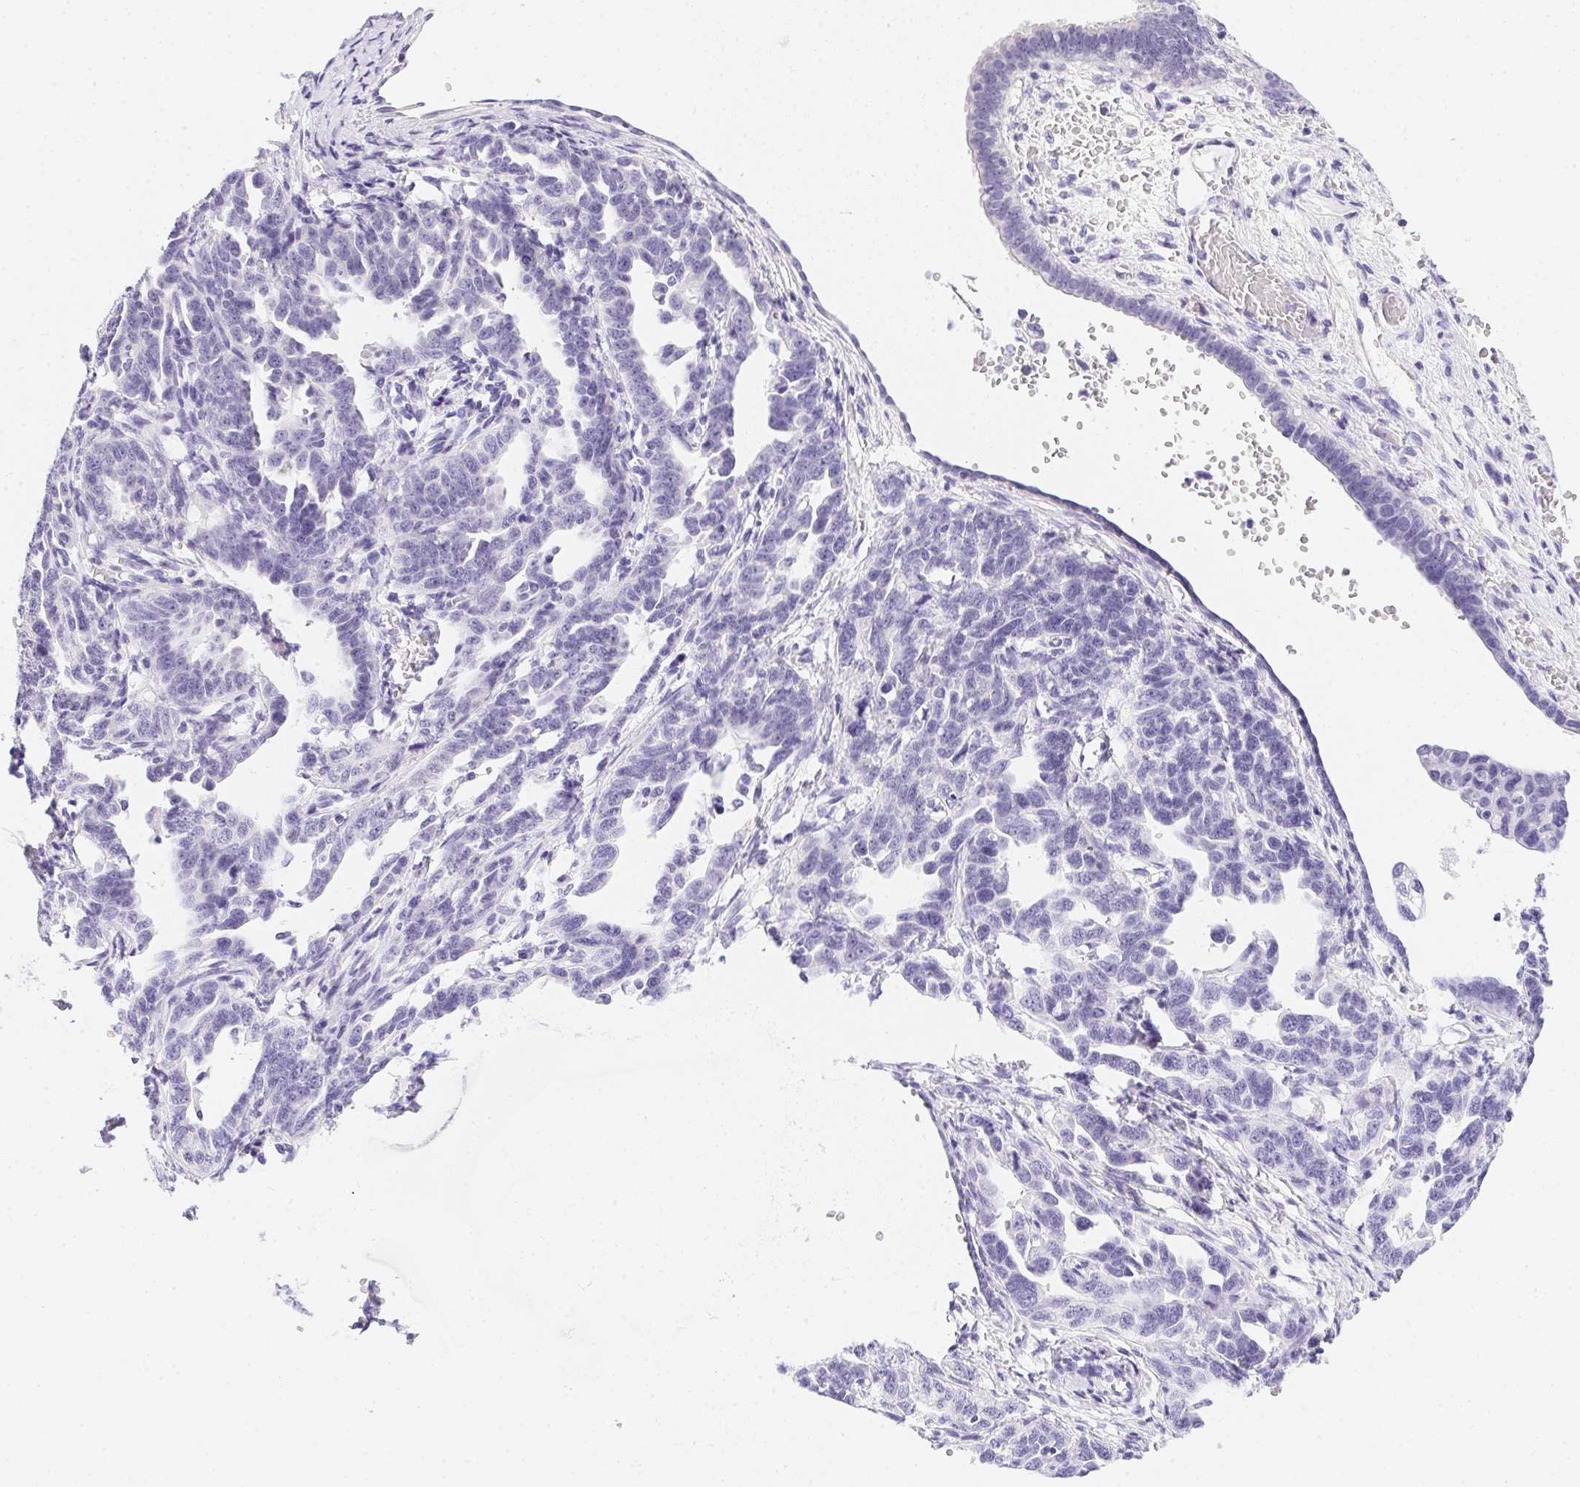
{"staining": {"intensity": "negative", "quantity": "none", "location": "none"}, "tissue": "ovarian cancer", "cell_type": "Tumor cells", "image_type": "cancer", "snomed": [{"axis": "morphology", "description": "Cystadenocarcinoma, serous, NOS"}, {"axis": "topography", "description": "Ovary"}], "caption": "DAB (3,3'-diaminobenzidine) immunohistochemical staining of serous cystadenocarcinoma (ovarian) reveals no significant staining in tumor cells.", "gene": "PRKAA1", "patient": {"sex": "female", "age": 69}}